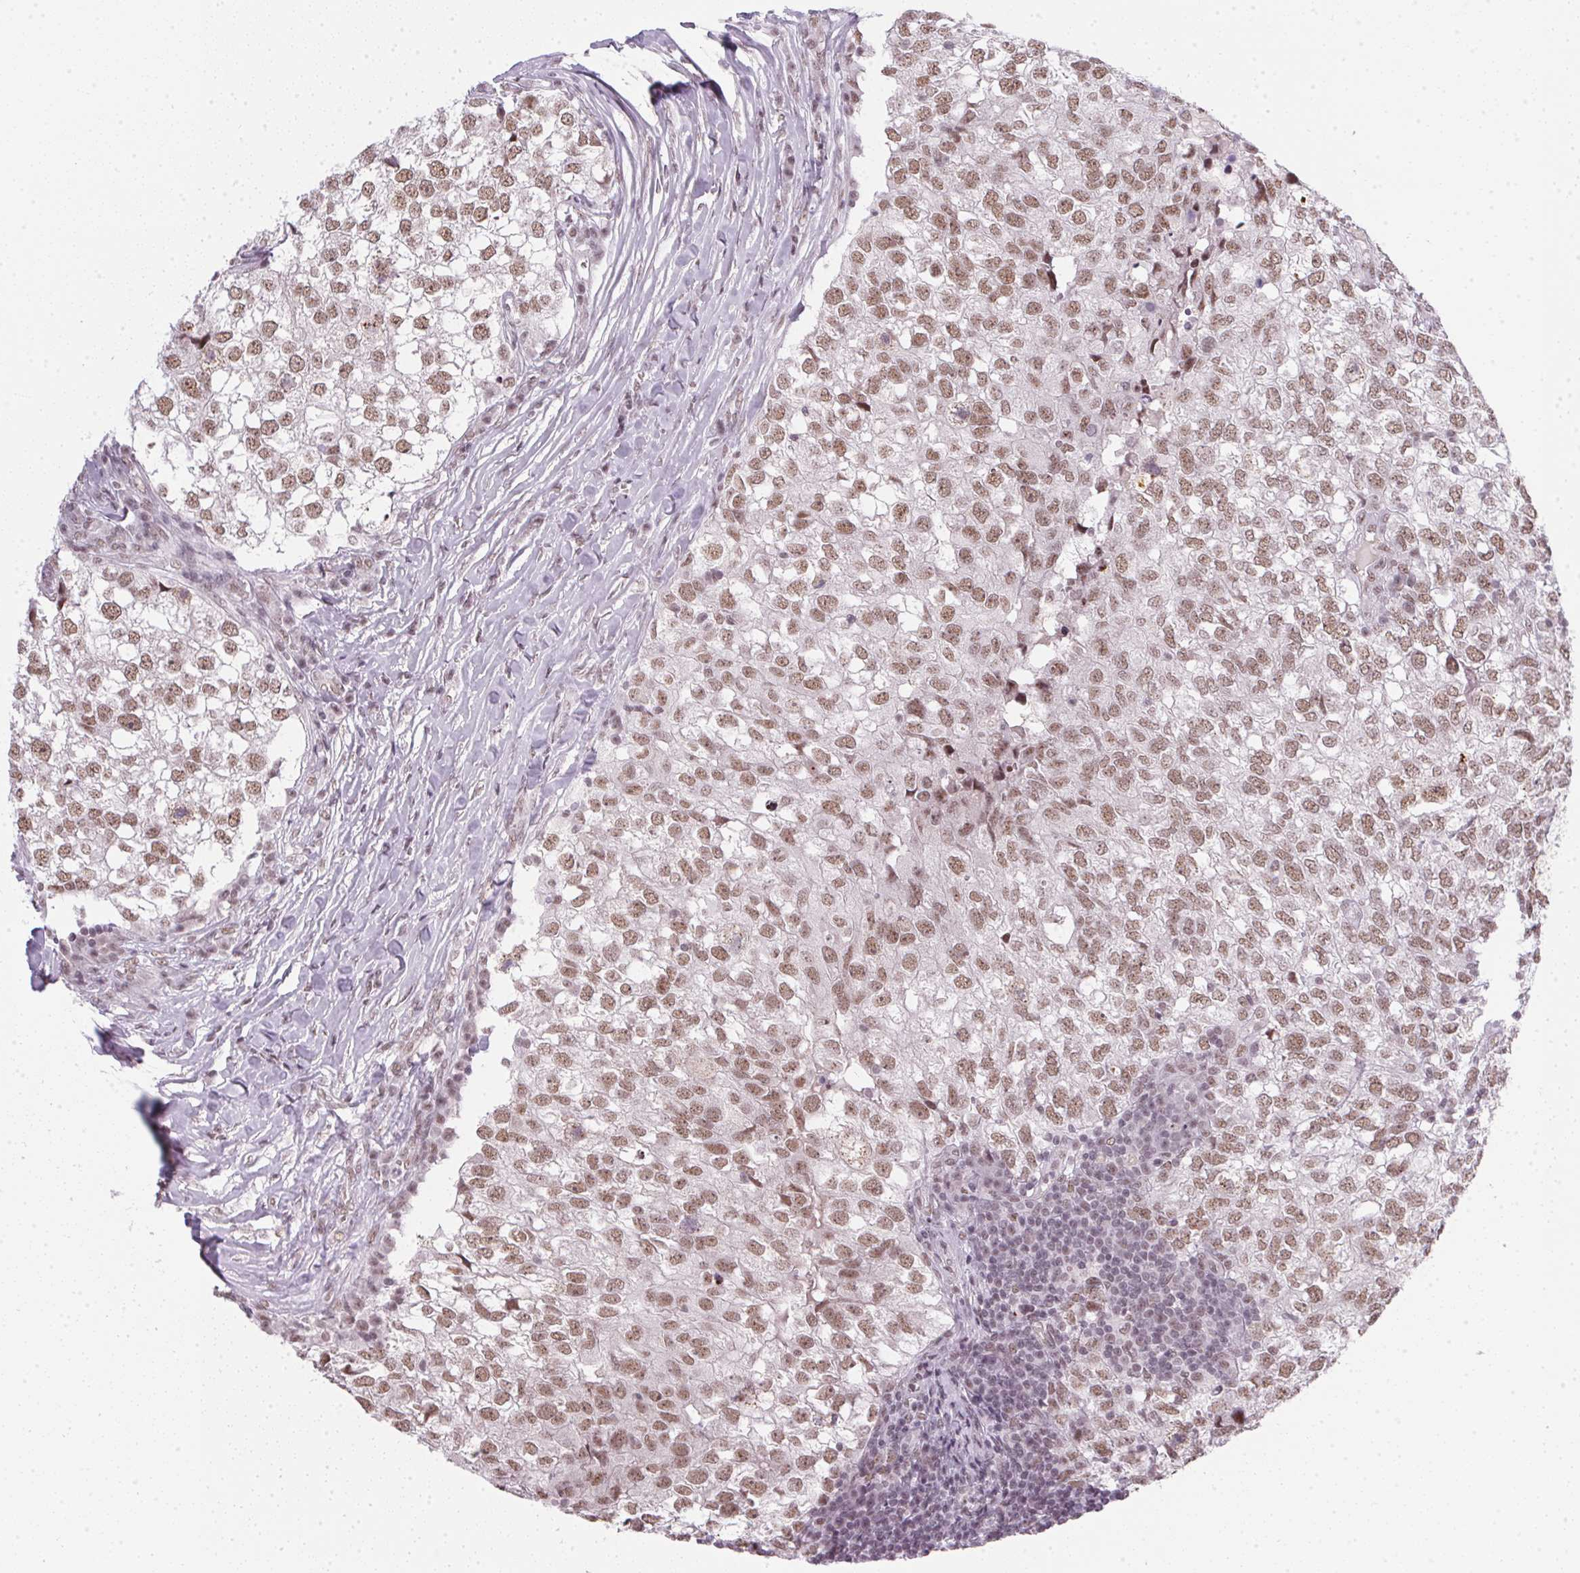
{"staining": {"intensity": "moderate", "quantity": ">75%", "location": "nuclear"}, "tissue": "breast cancer", "cell_type": "Tumor cells", "image_type": "cancer", "snomed": [{"axis": "morphology", "description": "Duct carcinoma"}, {"axis": "topography", "description": "Breast"}], "caption": "Moderate nuclear staining is present in approximately >75% of tumor cells in invasive ductal carcinoma (breast).", "gene": "SRSF7", "patient": {"sex": "female", "age": 30}}